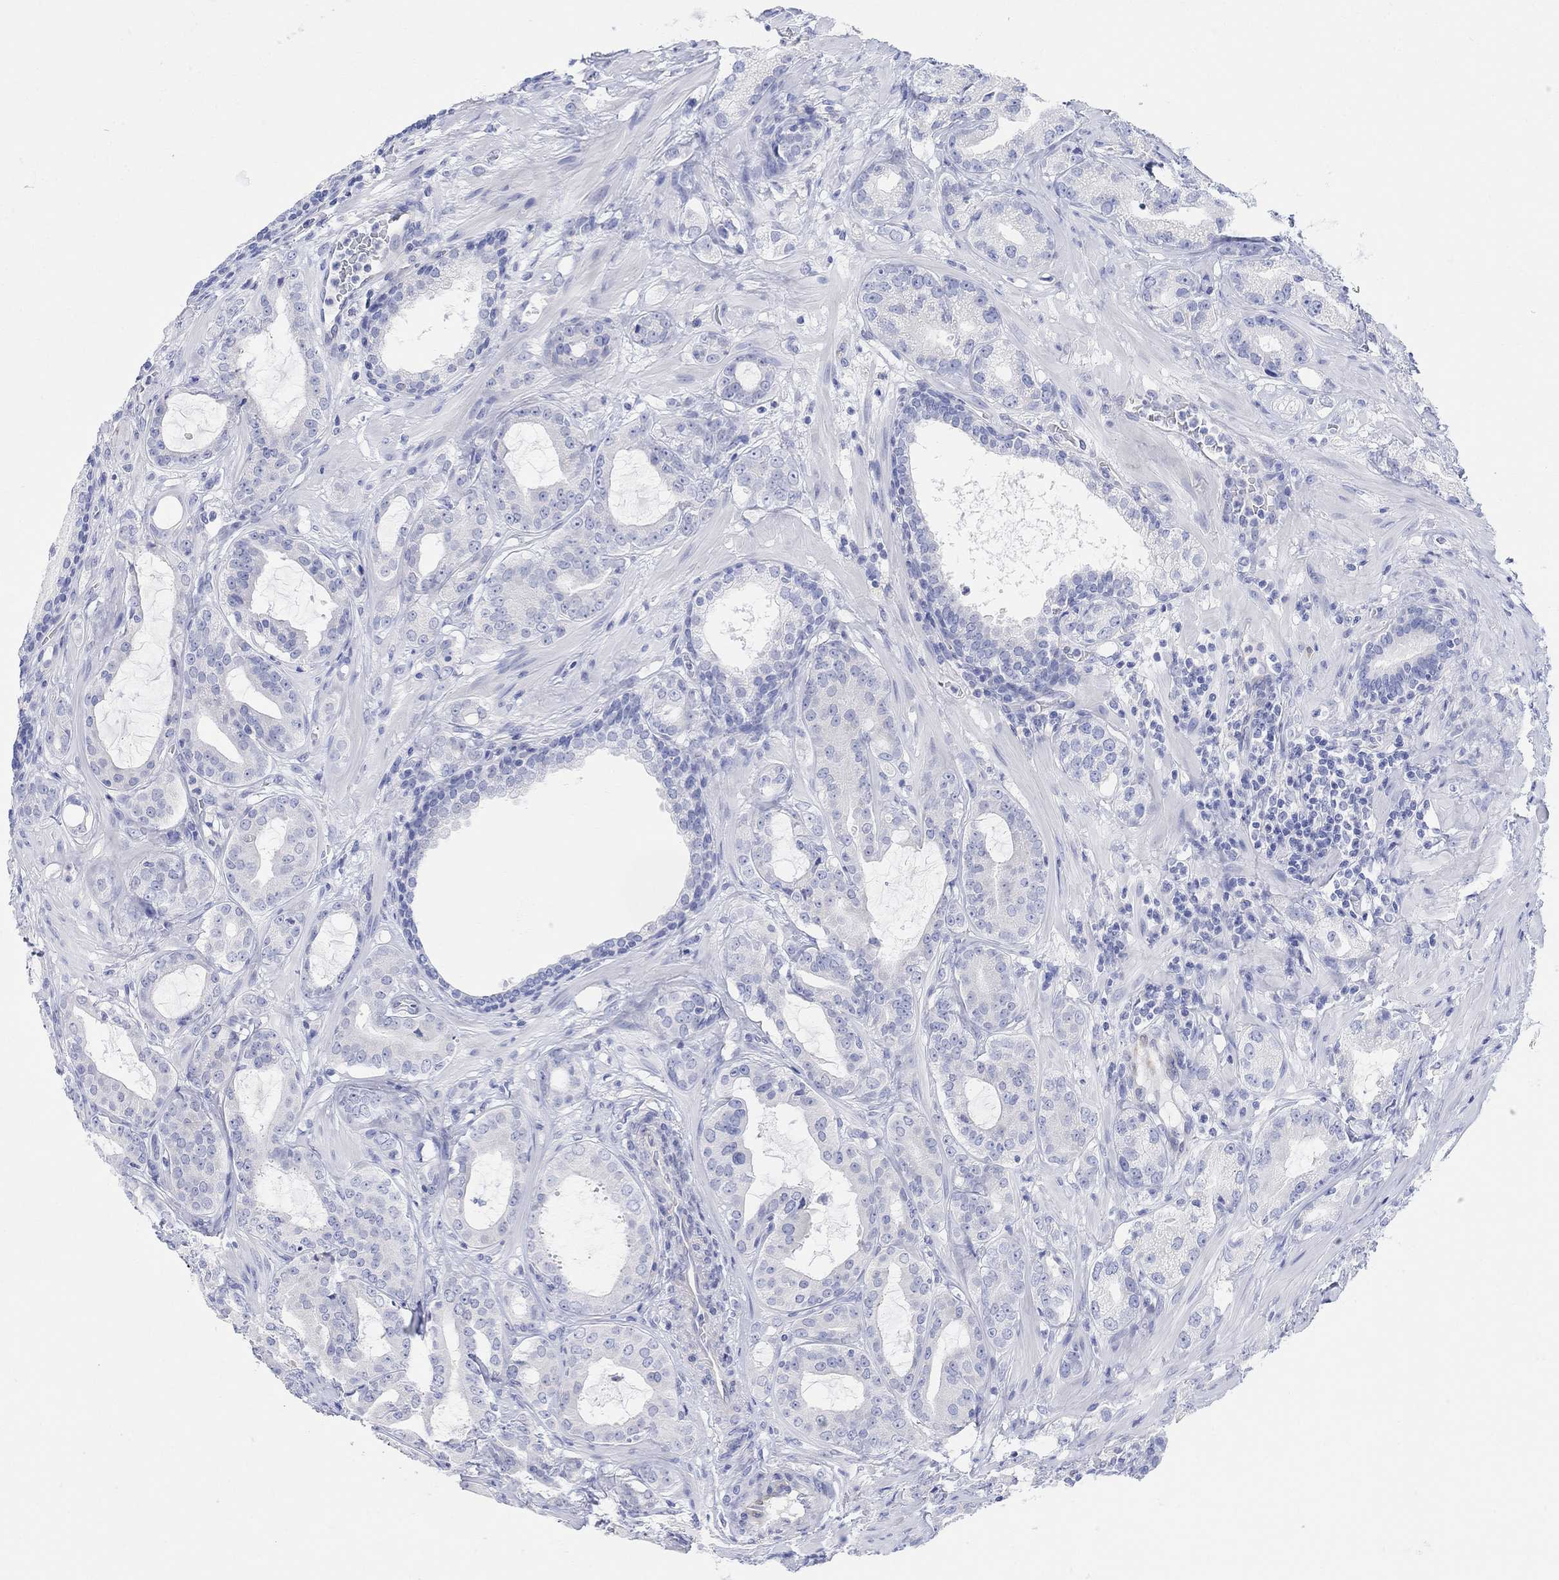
{"staining": {"intensity": "negative", "quantity": "none", "location": "none"}, "tissue": "prostate cancer", "cell_type": "Tumor cells", "image_type": "cancer", "snomed": [{"axis": "morphology", "description": "Adenocarcinoma, NOS"}, {"axis": "topography", "description": "Prostate"}], "caption": "Immunohistochemistry (IHC) image of neoplastic tissue: human prostate cancer (adenocarcinoma) stained with DAB demonstrates no significant protein positivity in tumor cells.", "gene": "GNG13", "patient": {"sex": "male", "age": 69}}